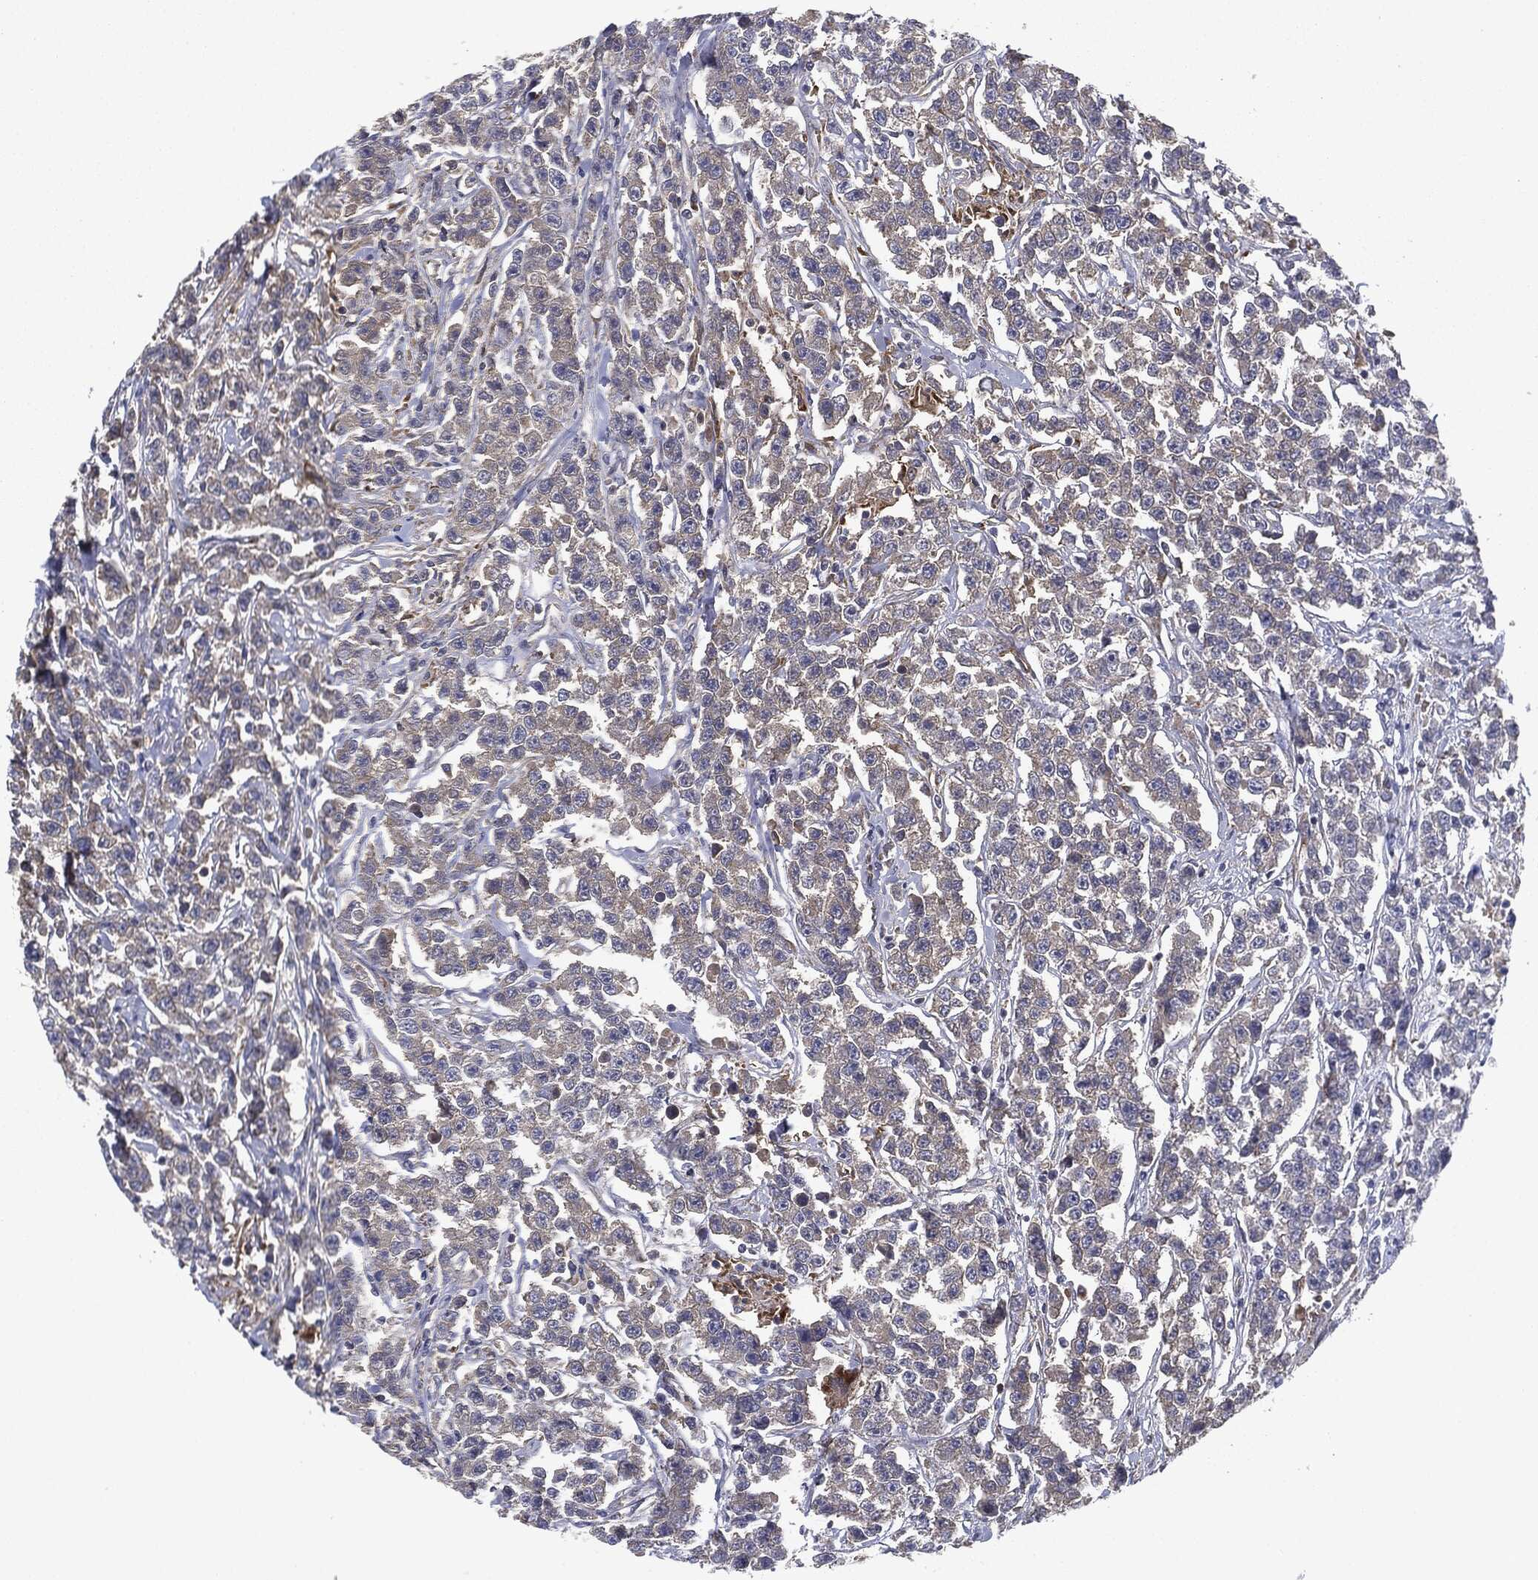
{"staining": {"intensity": "negative", "quantity": "none", "location": "none"}, "tissue": "testis cancer", "cell_type": "Tumor cells", "image_type": "cancer", "snomed": [{"axis": "morphology", "description": "Seminoma, NOS"}, {"axis": "topography", "description": "Testis"}], "caption": "Testis cancer stained for a protein using immunohistochemistry reveals no positivity tumor cells.", "gene": "EIF2AK2", "patient": {"sex": "male", "age": 59}}